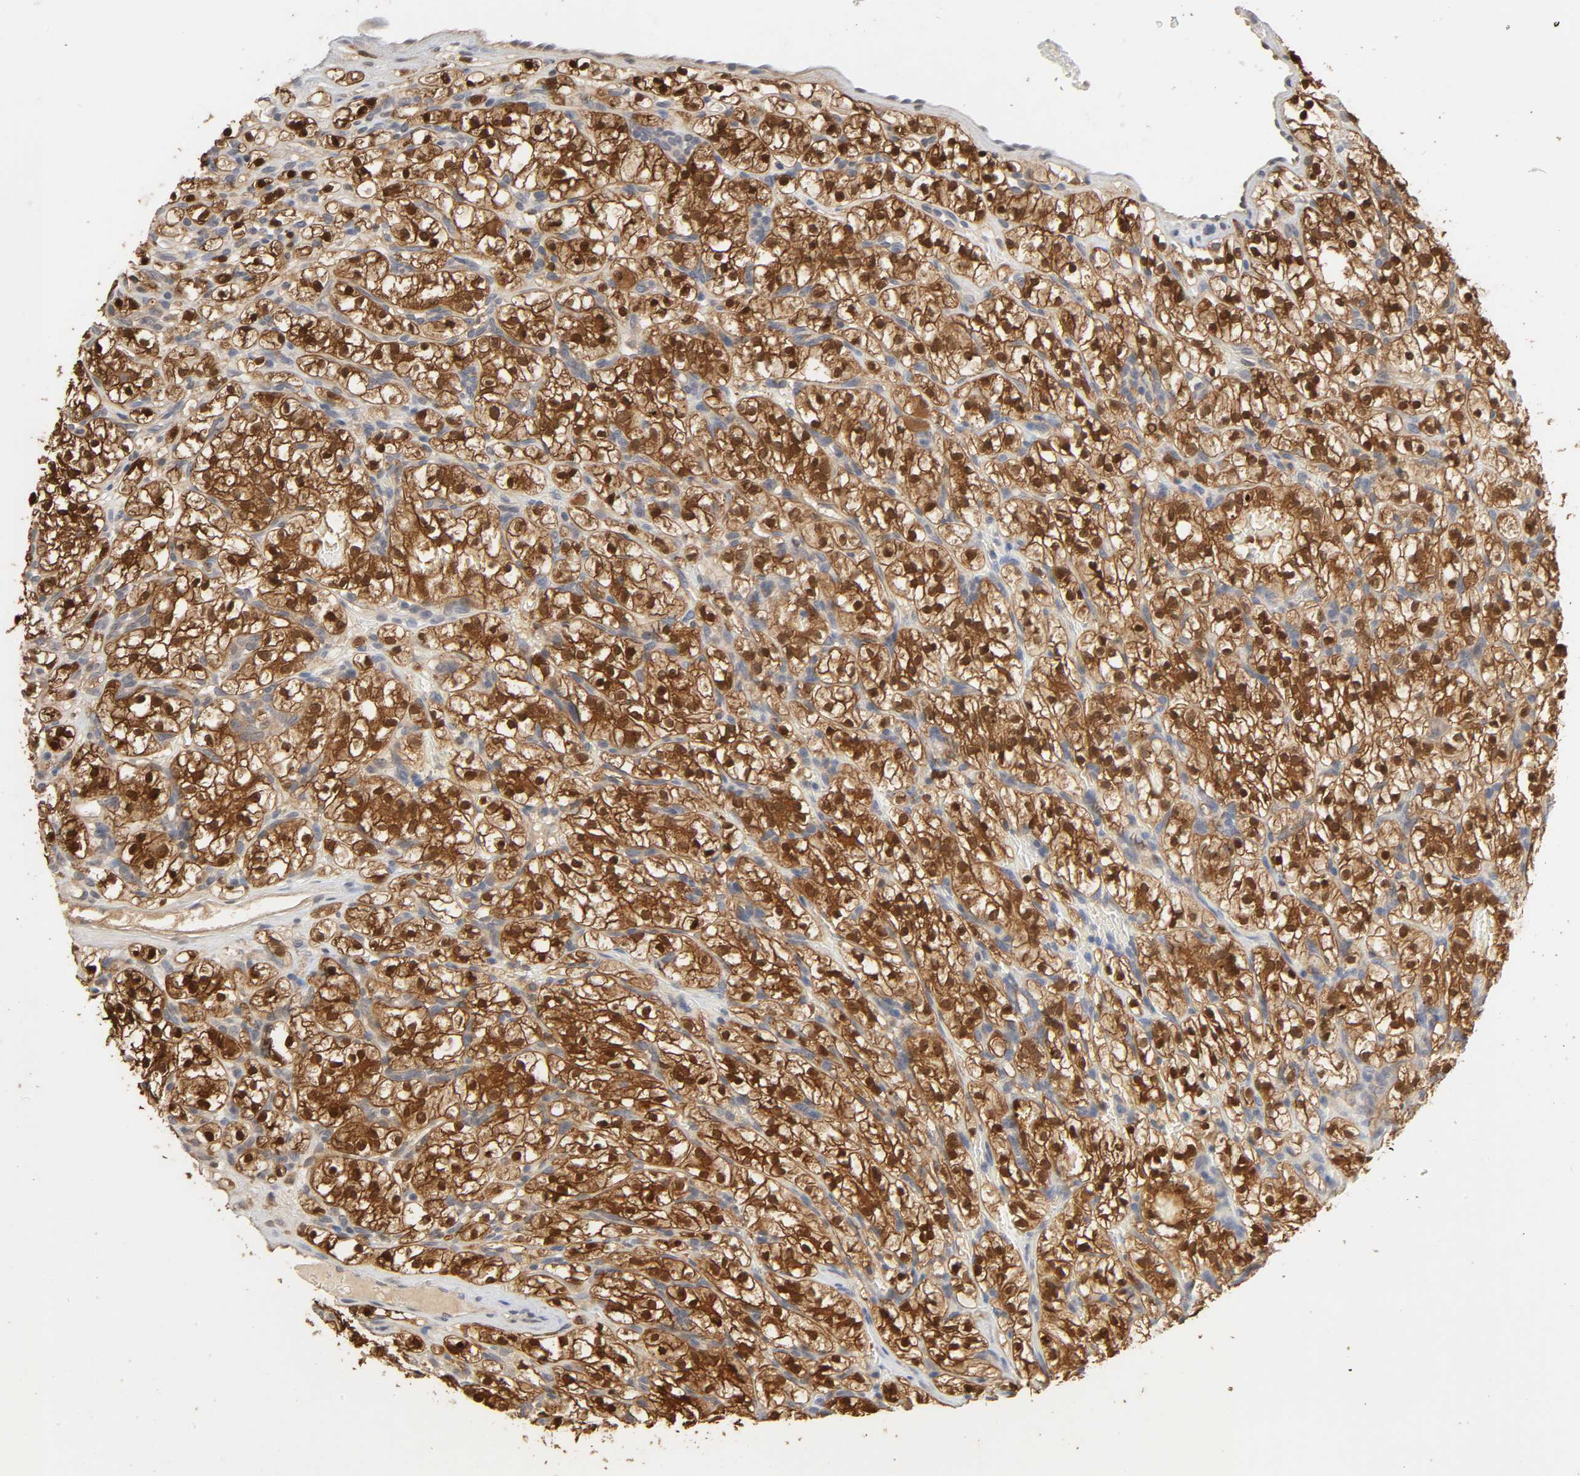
{"staining": {"intensity": "strong", "quantity": ">75%", "location": "cytoplasmic/membranous,nuclear"}, "tissue": "renal cancer", "cell_type": "Tumor cells", "image_type": "cancer", "snomed": [{"axis": "morphology", "description": "Adenocarcinoma, NOS"}, {"axis": "topography", "description": "Kidney"}], "caption": "An immunohistochemistry photomicrograph of neoplastic tissue is shown. Protein staining in brown shows strong cytoplasmic/membranous and nuclear positivity in renal cancer within tumor cells.", "gene": "MIF", "patient": {"sex": "female", "age": 57}}